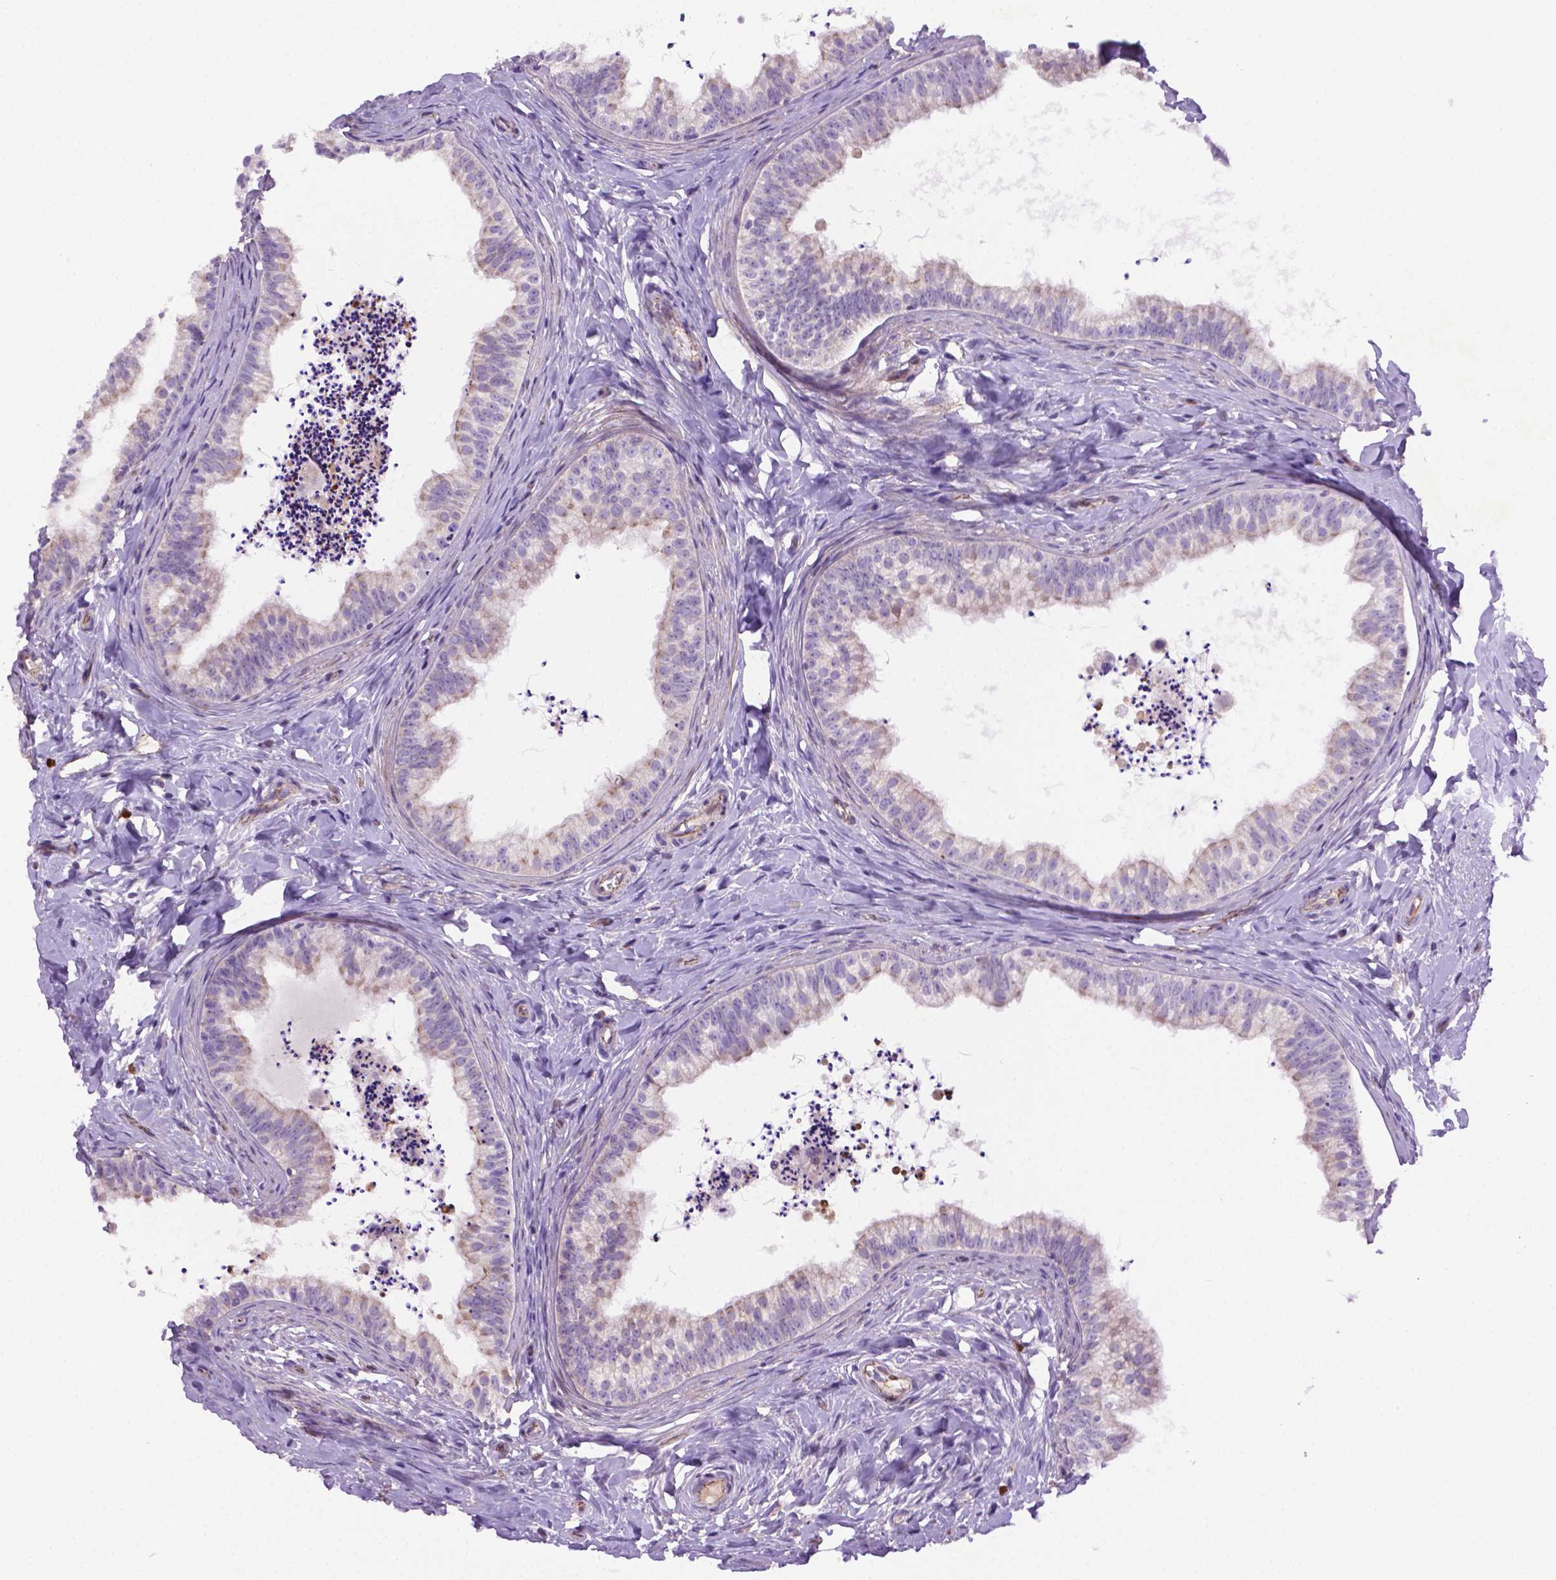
{"staining": {"intensity": "weak", "quantity": "<25%", "location": "cytoplasmic/membranous"}, "tissue": "epididymis", "cell_type": "Glandular cells", "image_type": "normal", "snomed": [{"axis": "morphology", "description": "Normal tissue, NOS"}, {"axis": "topography", "description": "Epididymis"}], "caption": "High power microscopy histopathology image of an immunohistochemistry (IHC) photomicrograph of normal epididymis, revealing no significant expression in glandular cells.", "gene": "CCER2", "patient": {"sex": "male", "age": 24}}